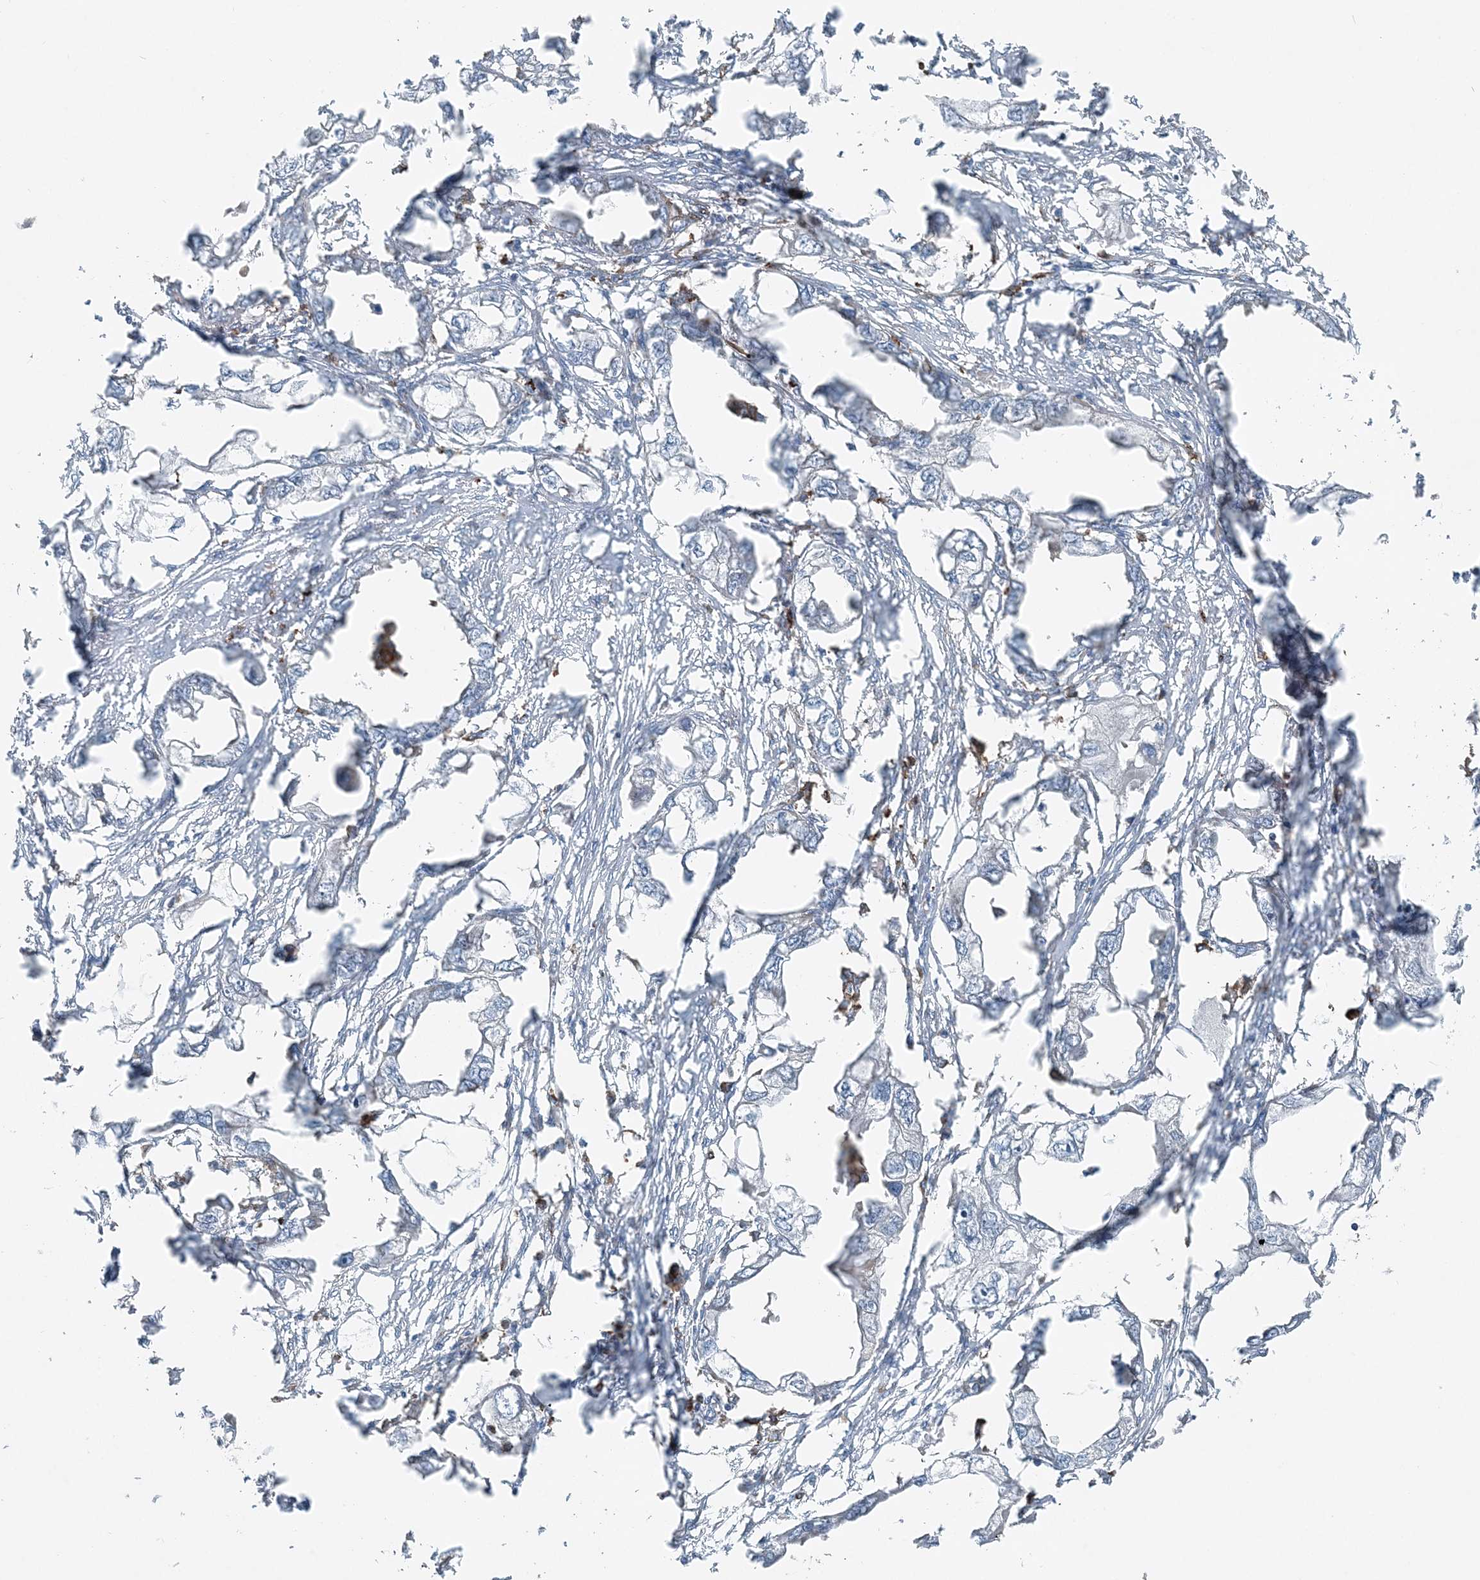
{"staining": {"intensity": "negative", "quantity": "none", "location": "none"}, "tissue": "endometrial cancer", "cell_type": "Tumor cells", "image_type": "cancer", "snomed": [{"axis": "morphology", "description": "Adenocarcinoma, NOS"}, {"axis": "morphology", "description": "Adenocarcinoma, metastatic, NOS"}, {"axis": "topography", "description": "Adipose tissue"}, {"axis": "topography", "description": "Endometrium"}], "caption": "Micrograph shows no protein expression in tumor cells of endometrial cancer tissue.", "gene": "KY", "patient": {"sex": "female", "age": 67}}